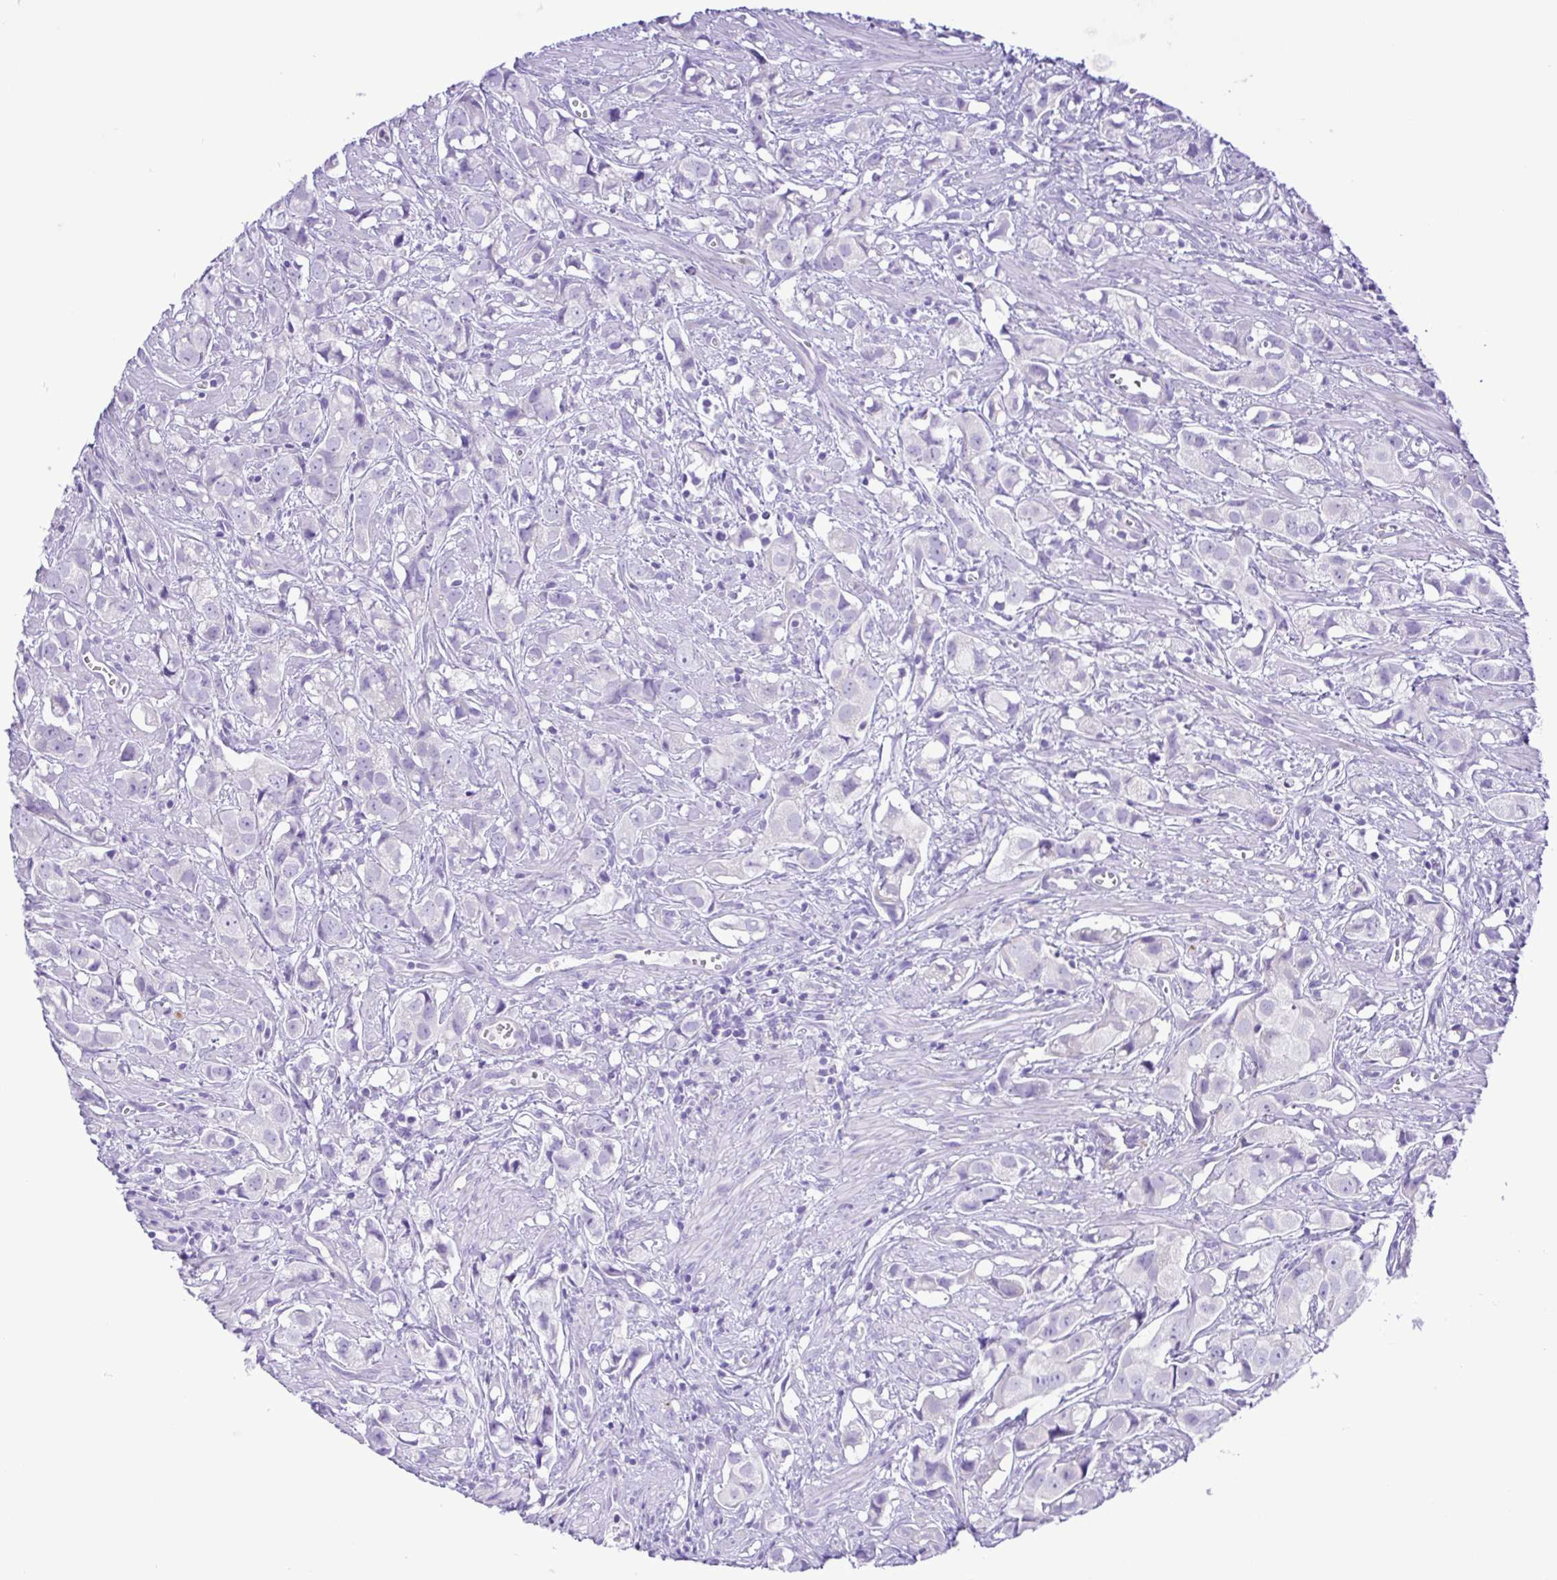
{"staining": {"intensity": "negative", "quantity": "none", "location": "none"}, "tissue": "prostate cancer", "cell_type": "Tumor cells", "image_type": "cancer", "snomed": [{"axis": "morphology", "description": "Adenocarcinoma, High grade"}, {"axis": "topography", "description": "Prostate"}], "caption": "Human prostate cancer (high-grade adenocarcinoma) stained for a protein using IHC demonstrates no positivity in tumor cells.", "gene": "SYT1", "patient": {"sex": "male", "age": 58}}